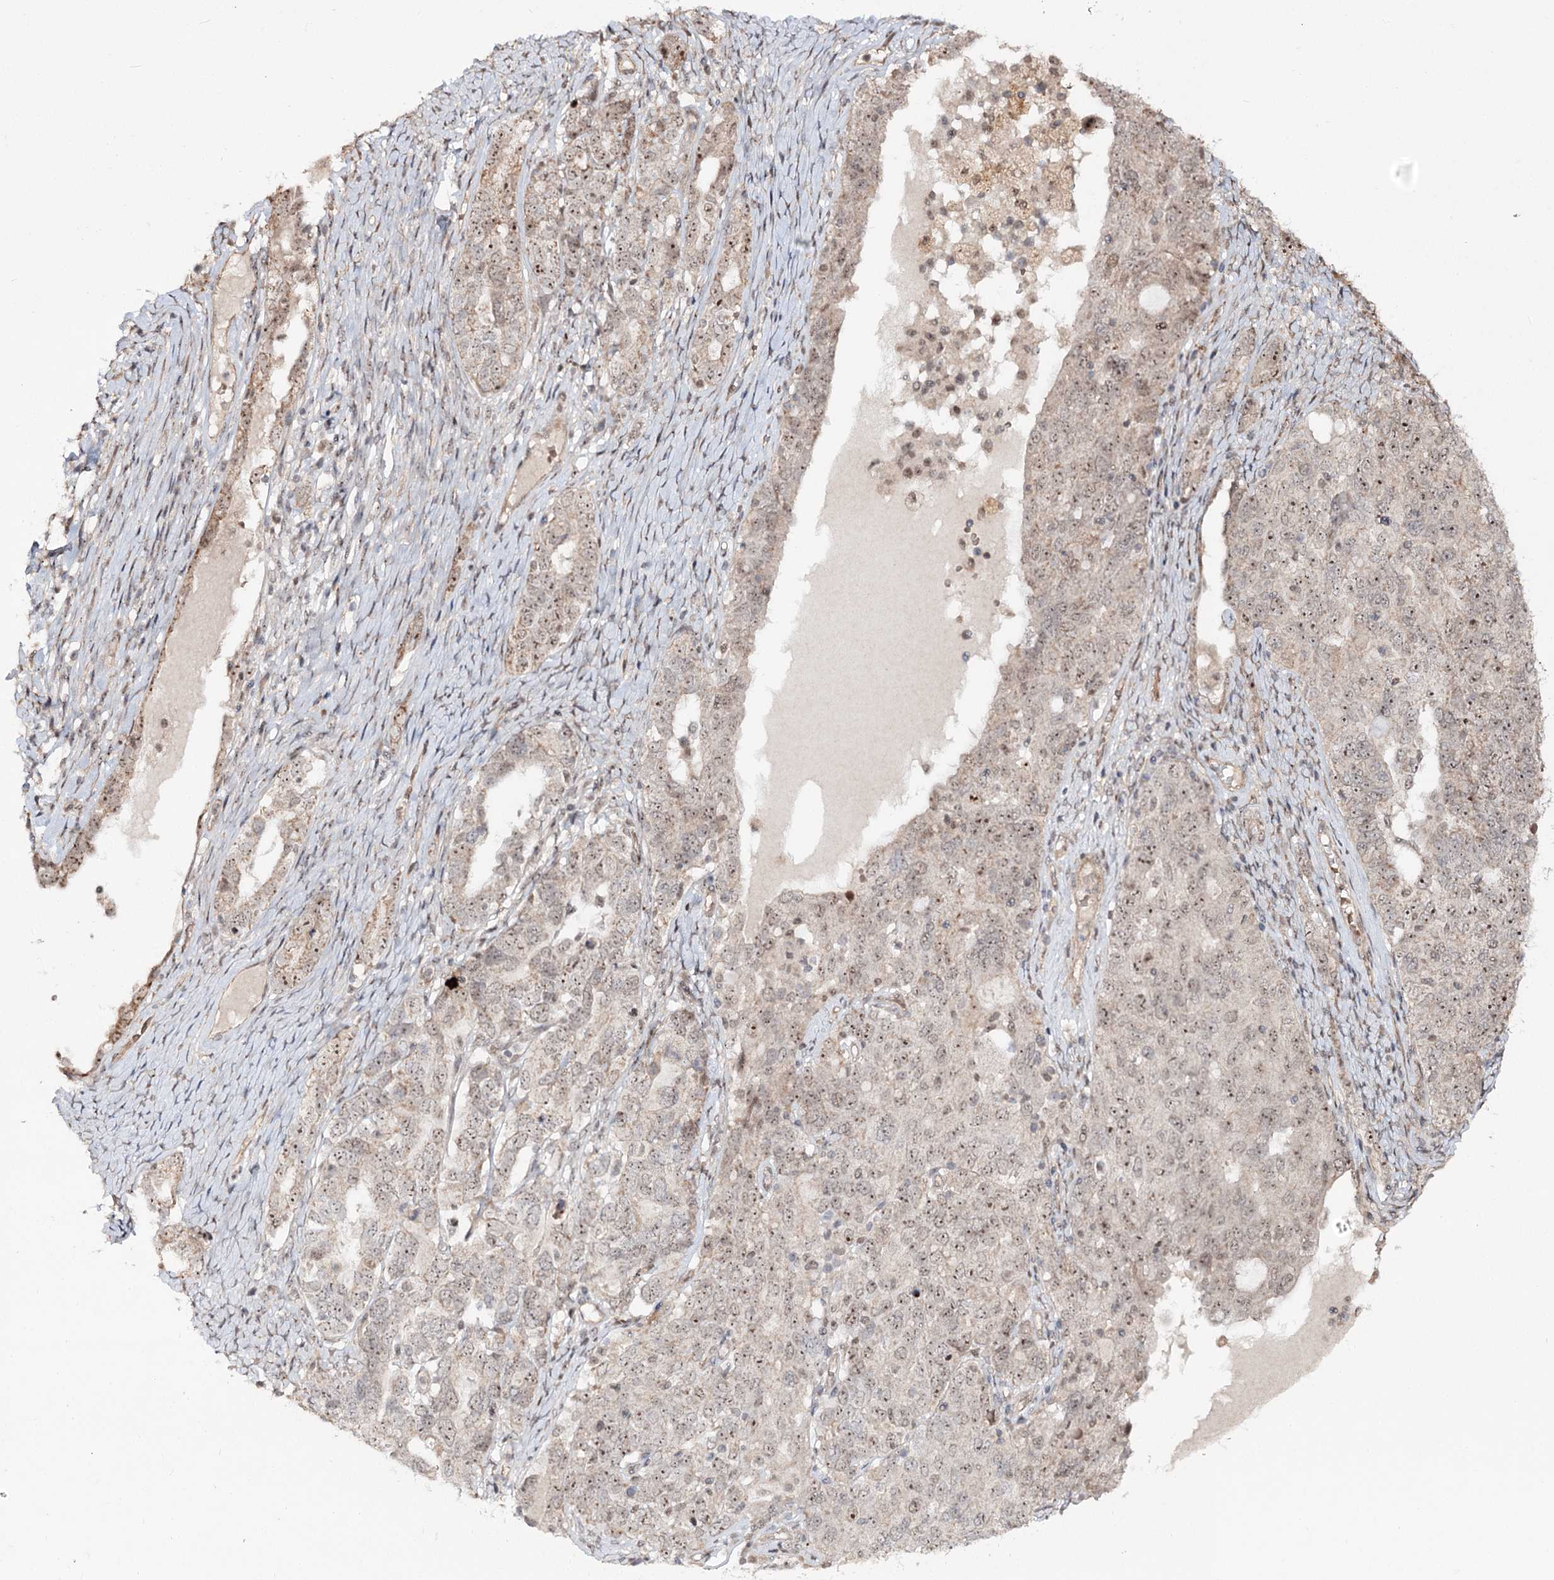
{"staining": {"intensity": "weak", "quantity": ">75%", "location": "nuclear"}, "tissue": "ovarian cancer", "cell_type": "Tumor cells", "image_type": "cancer", "snomed": [{"axis": "morphology", "description": "Carcinoma, endometroid"}, {"axis": "topography", "description": "Ovary"}], "caption": "Protein analysis of ovarian endometroid carcinoma tissue shows weak nuclear positivity in about >75% of tumor cells. (IHC, brightfield microscopy, high magnification).", "gene": "RRP9", "patient": {"sex": "female", "age": 62}}